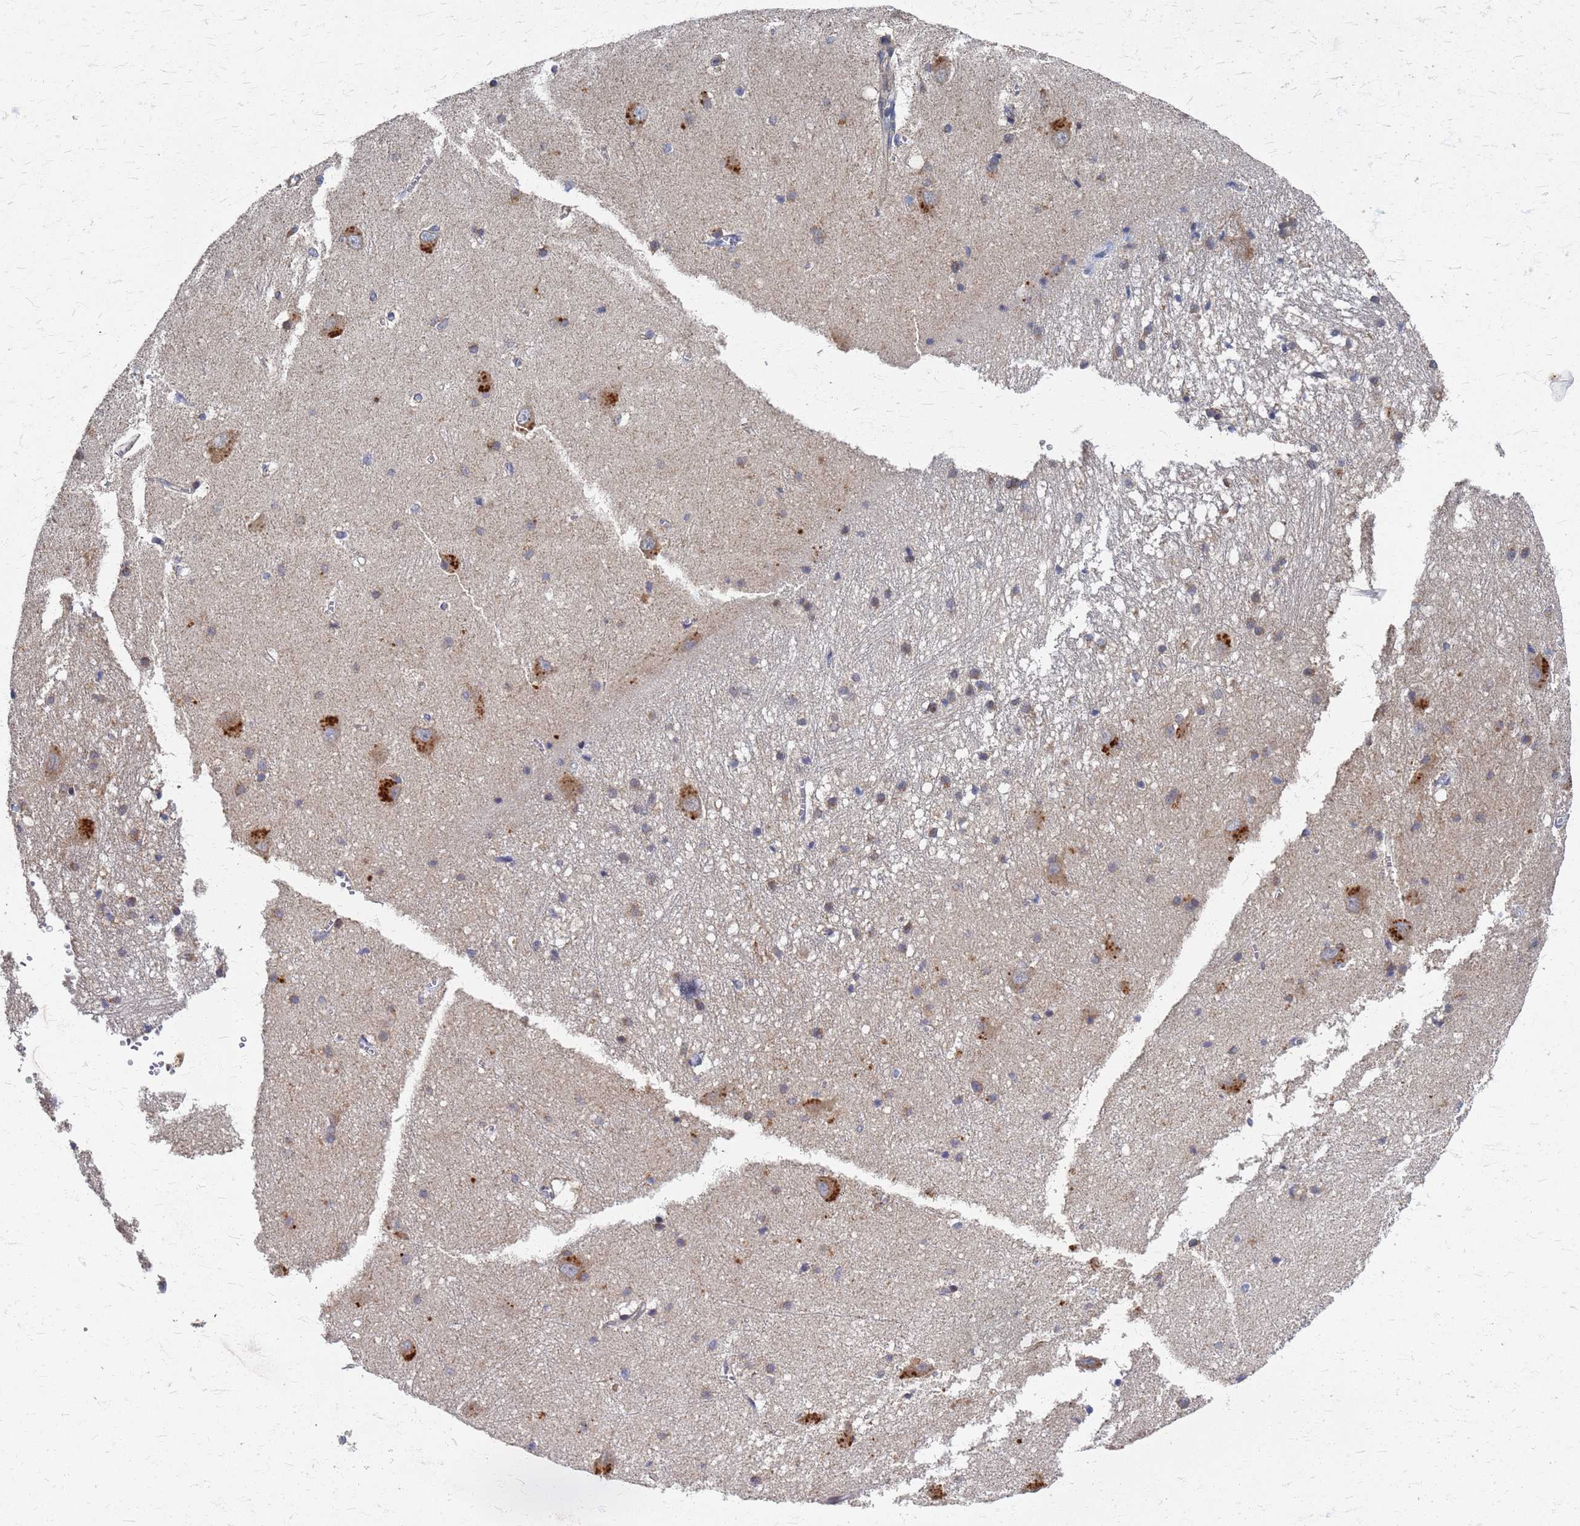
{"staining": {"intensity": "weak", "quantity": "<25%", "location": "cytoplasmic/membranous"}, "tissue": "caudate", "cell_type": "Glial cells", "image_type": "normal", "snomed": [{"axis": "morphology", "description": "Normal tissue, NOS"}, {"axis": "topography", "description": "Lateral ventricle wall"}], "caption": "Glial cells show no significant protein staining in benign caudate. (Brightfield microscopy of DAB (3,3'-diaminobenzidine) immunohistochemistry at high magnification).", "gene": "ATPAF1", "patient": {"sex": "male", "age": 37}}